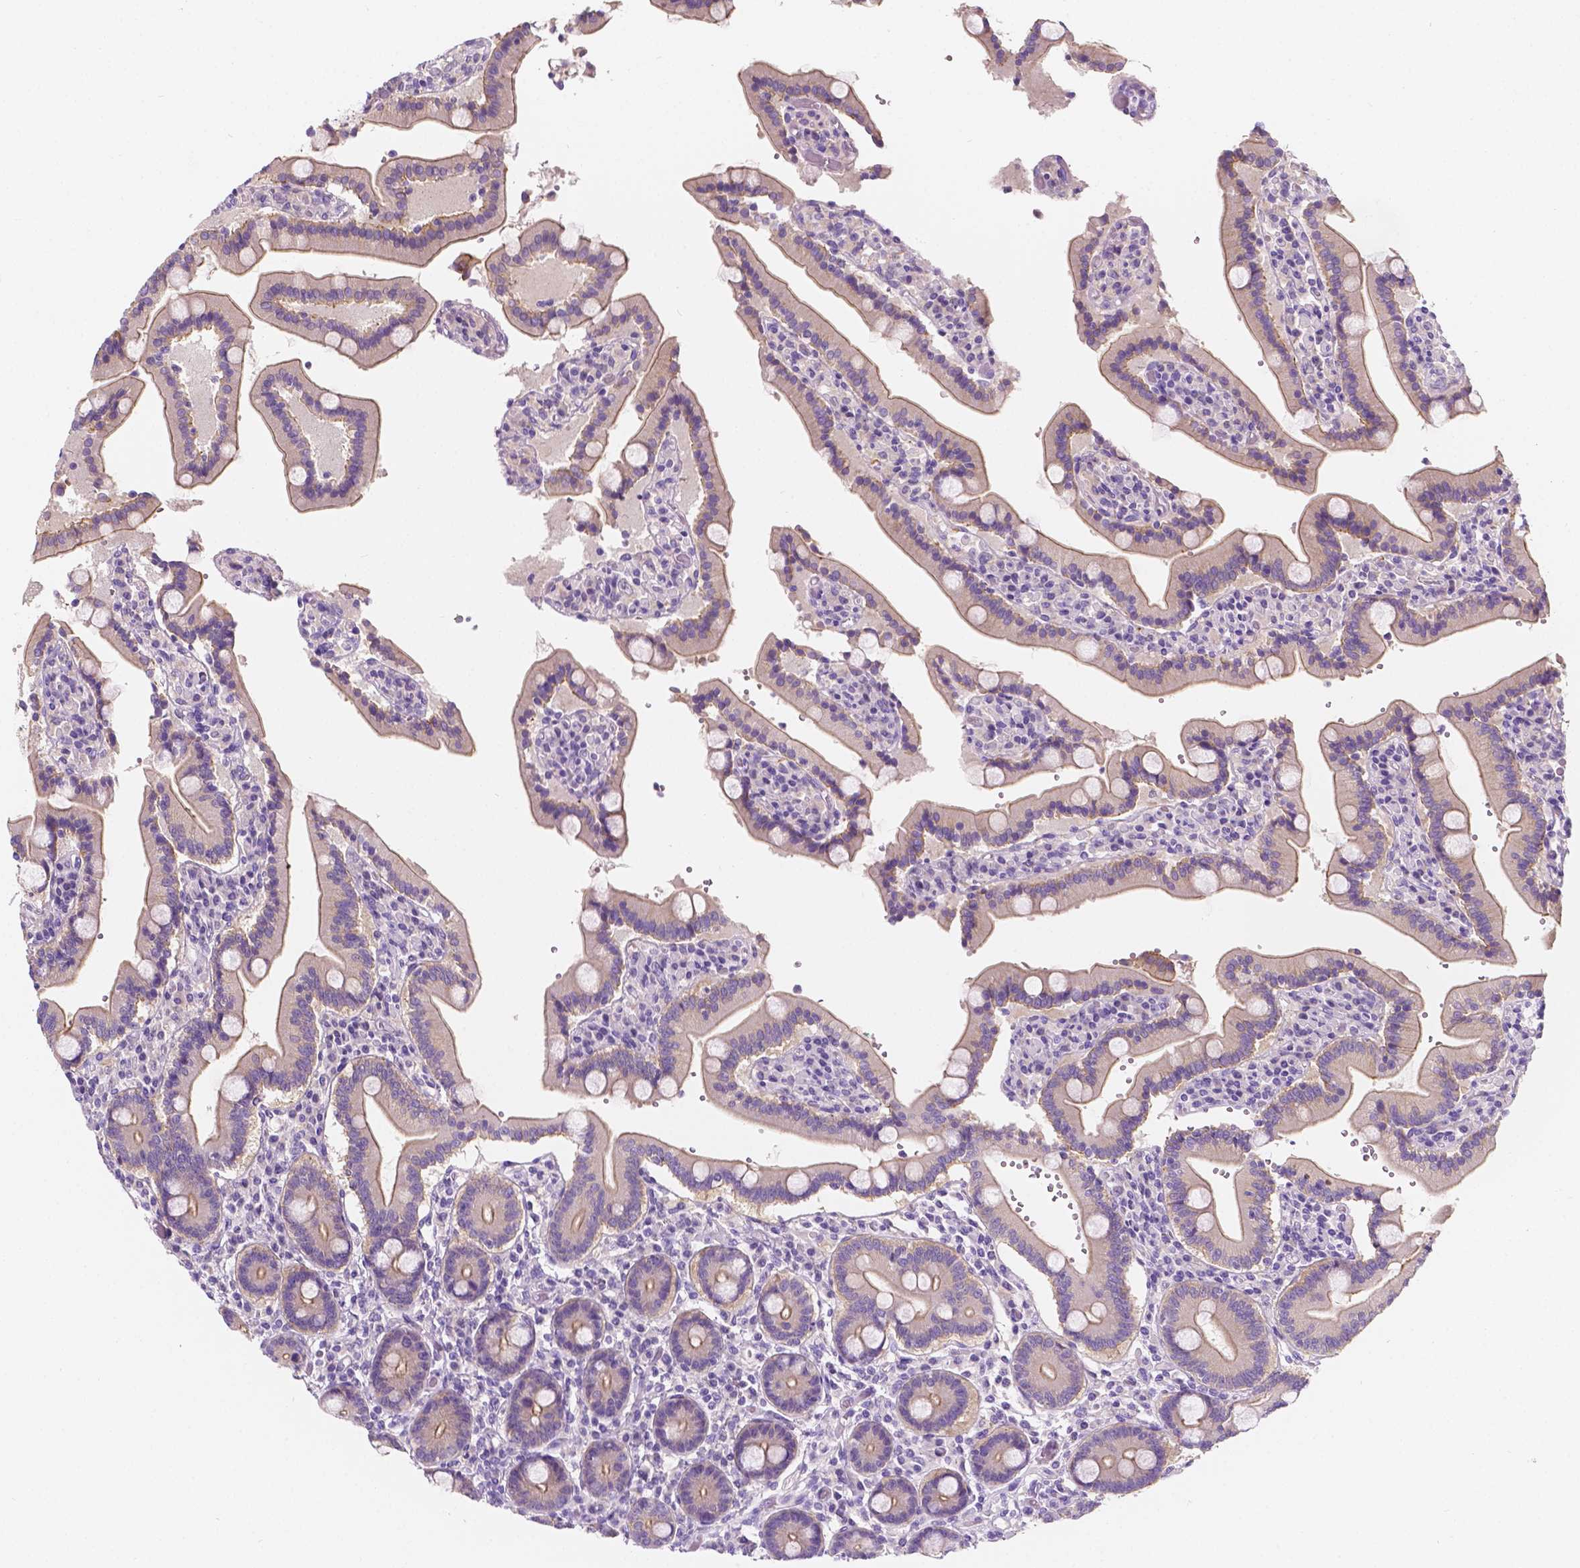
{"staining": {"intensity": "negative", "quantity": "none", "location": "none"}, "tissue": "duodenum", "cell_type": "Glandular cells", "image_type": "normal", "snomed": [{"axis": "morphology", "description": "Normal tissue, NOS"}, {"axis": "topography", "description": "Duodenum"}], "caption": "Immunohistochemistry (IHC) image of benign duodenum stained for a protein (brown), which shows no expression in glandular cells. Nuclei are stained in blue.", "gene": "SIRT2", "patient": {"sex": "female", "age": 62}}